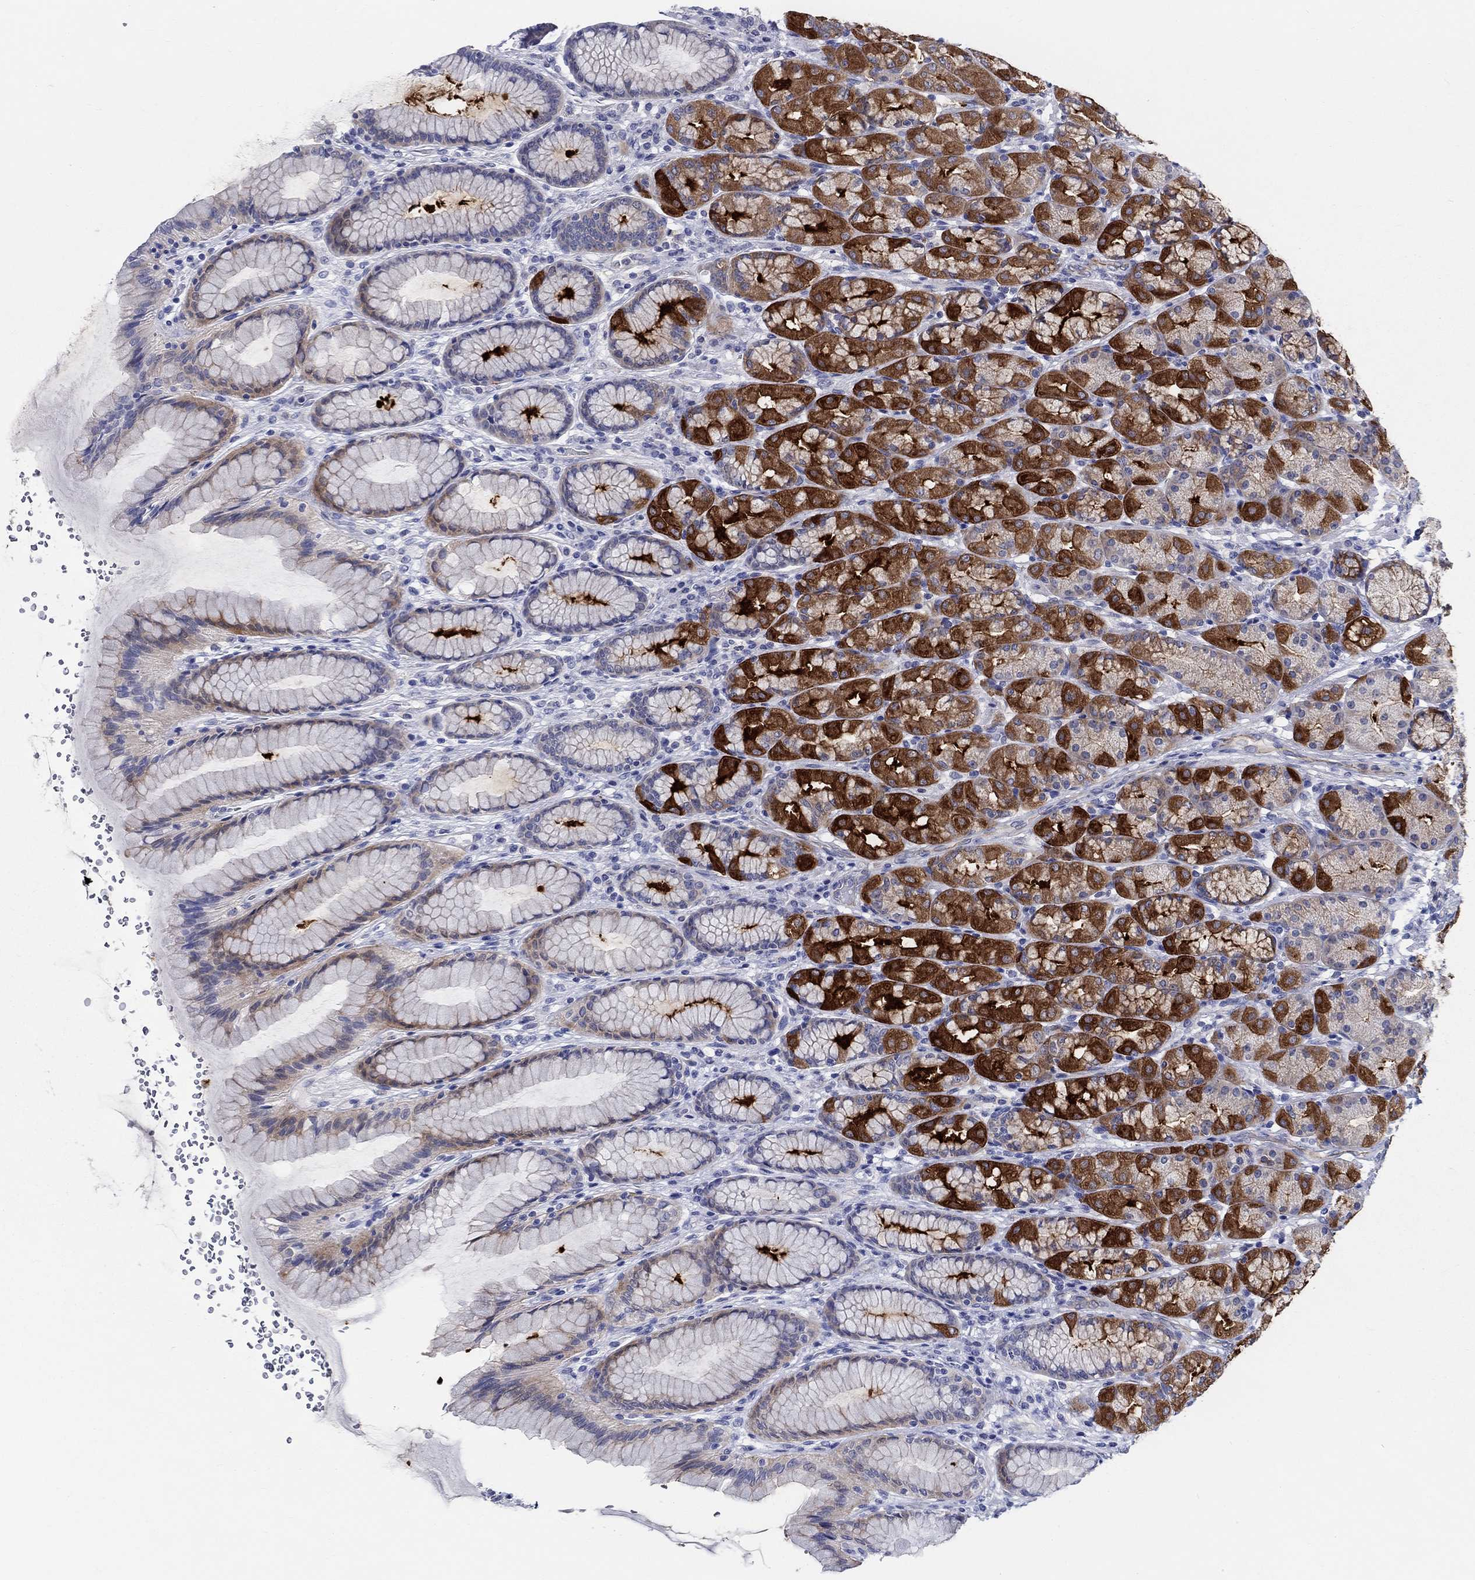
{"staining": {"intensity": "strong", "quantity": "<25%", "location": "cytoplasmic/membranous"}, "tissue": "stomach", "cell_type": "Glandular cells", "image_type": "normal", "snomed": [{"axis": "morphology", "description": "Normal tissue, NOS"}, {"axis": "morphology", "description": "Adenocarcinoma, NOS"}, {"axis": "topography", "description": "Stomach"}], "caption": "Stomach stained for a protein (brown) shows strong cytoplasmic/membranous positive expression in about <25% of glandular cells.", "gene": "RAP1GAP", "patient": {"sex": "female", "age": 79}}